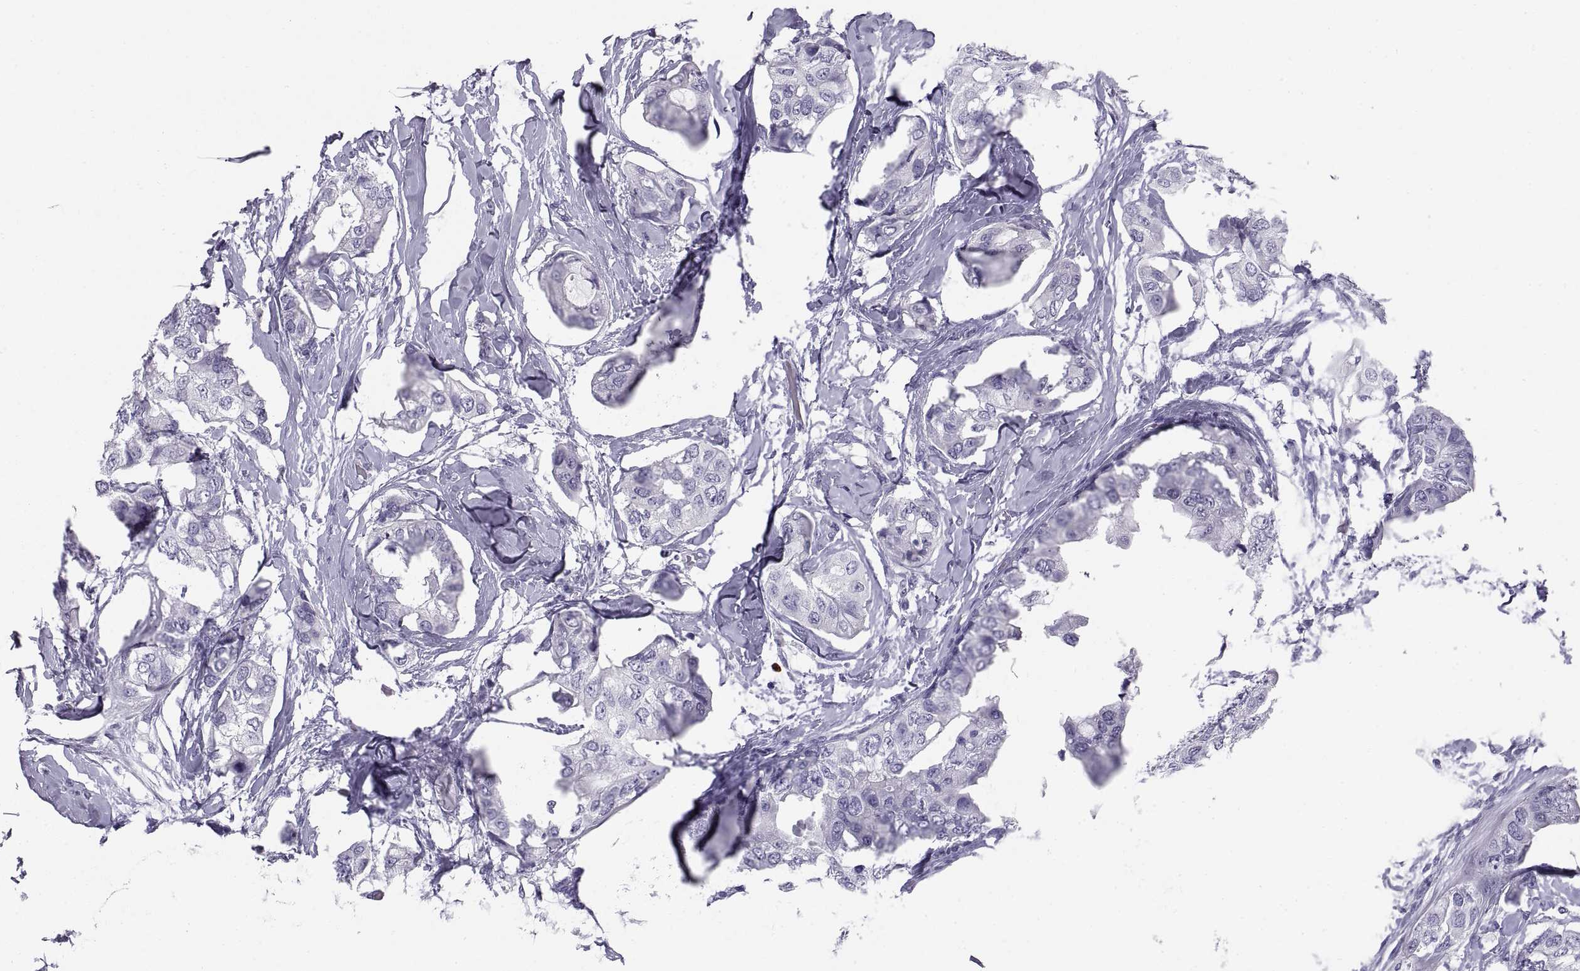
{"staining": {"intensity": "negative", "quantity": "none", "location": "none"}, "tissue": "breast cancer", "cell_type": "Tumor cells", "image_type": "cancer", "snomed": [{"axis": "morphology", "description": "Normal tissue, NOS"}, {"axis": "morphology", "description": "Duct carcinoma"}, {"axis": "topography", "description": "Breast"}], "caption": "Tumor cells are negative for brown protein staining in breast cancer. Brightfield microscopy of IHC stained with DAB (brown) and hematoxylin (blue), captured at high magnification.", "gene": "CT47A10", "patient": {"sex": "female", "age": 40}}